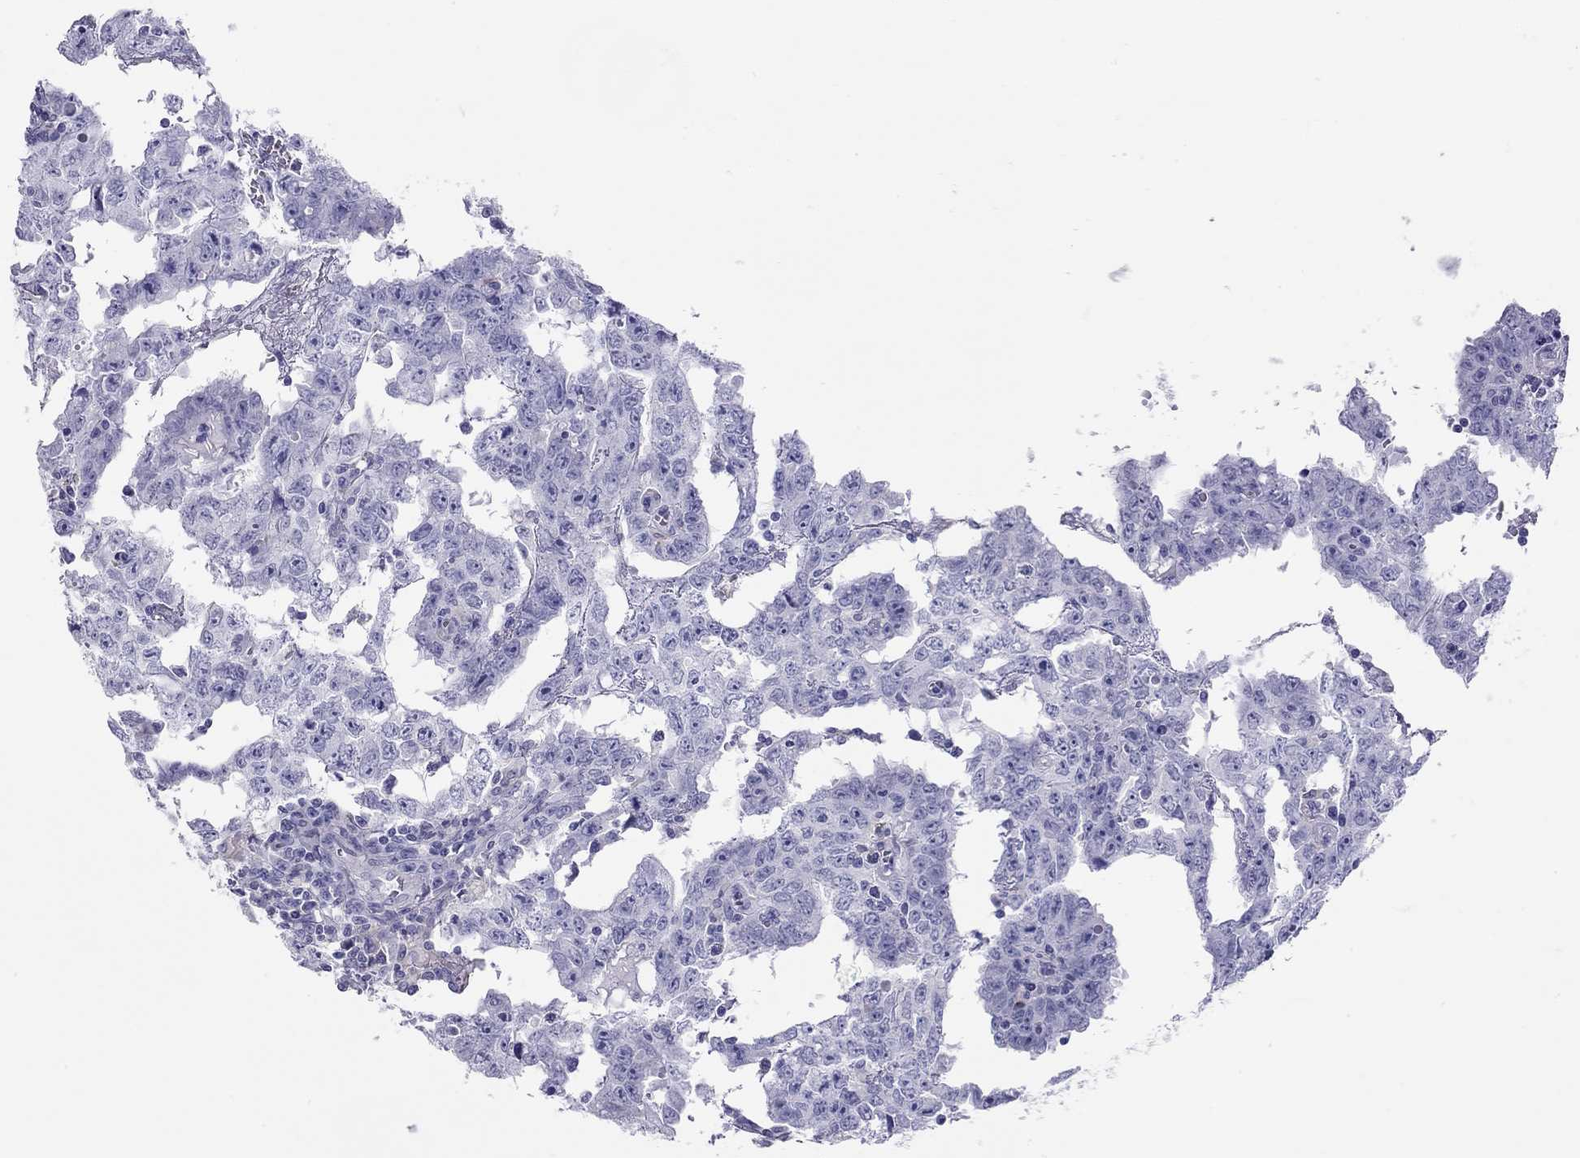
{"staining": {"intensity": "negative", "quantity": "none", "location": "none"}, "tissue": "testis cancer", "cell_type": "Tumor cells", "image_type": "cancer", "snomed": [{"axis": "morphology", "description": "Carcinoma, Embryonal, NOS"}, {"axis": "topography", "description": "Testis"}], "caption": "Human testis cancer (embryonal carcinoma) stained for a protein using immunohistochemistry shows no expression in tumor cells.", "gene": "HLA-DQB2", "patient": {"sex": "male", "age": 22}}